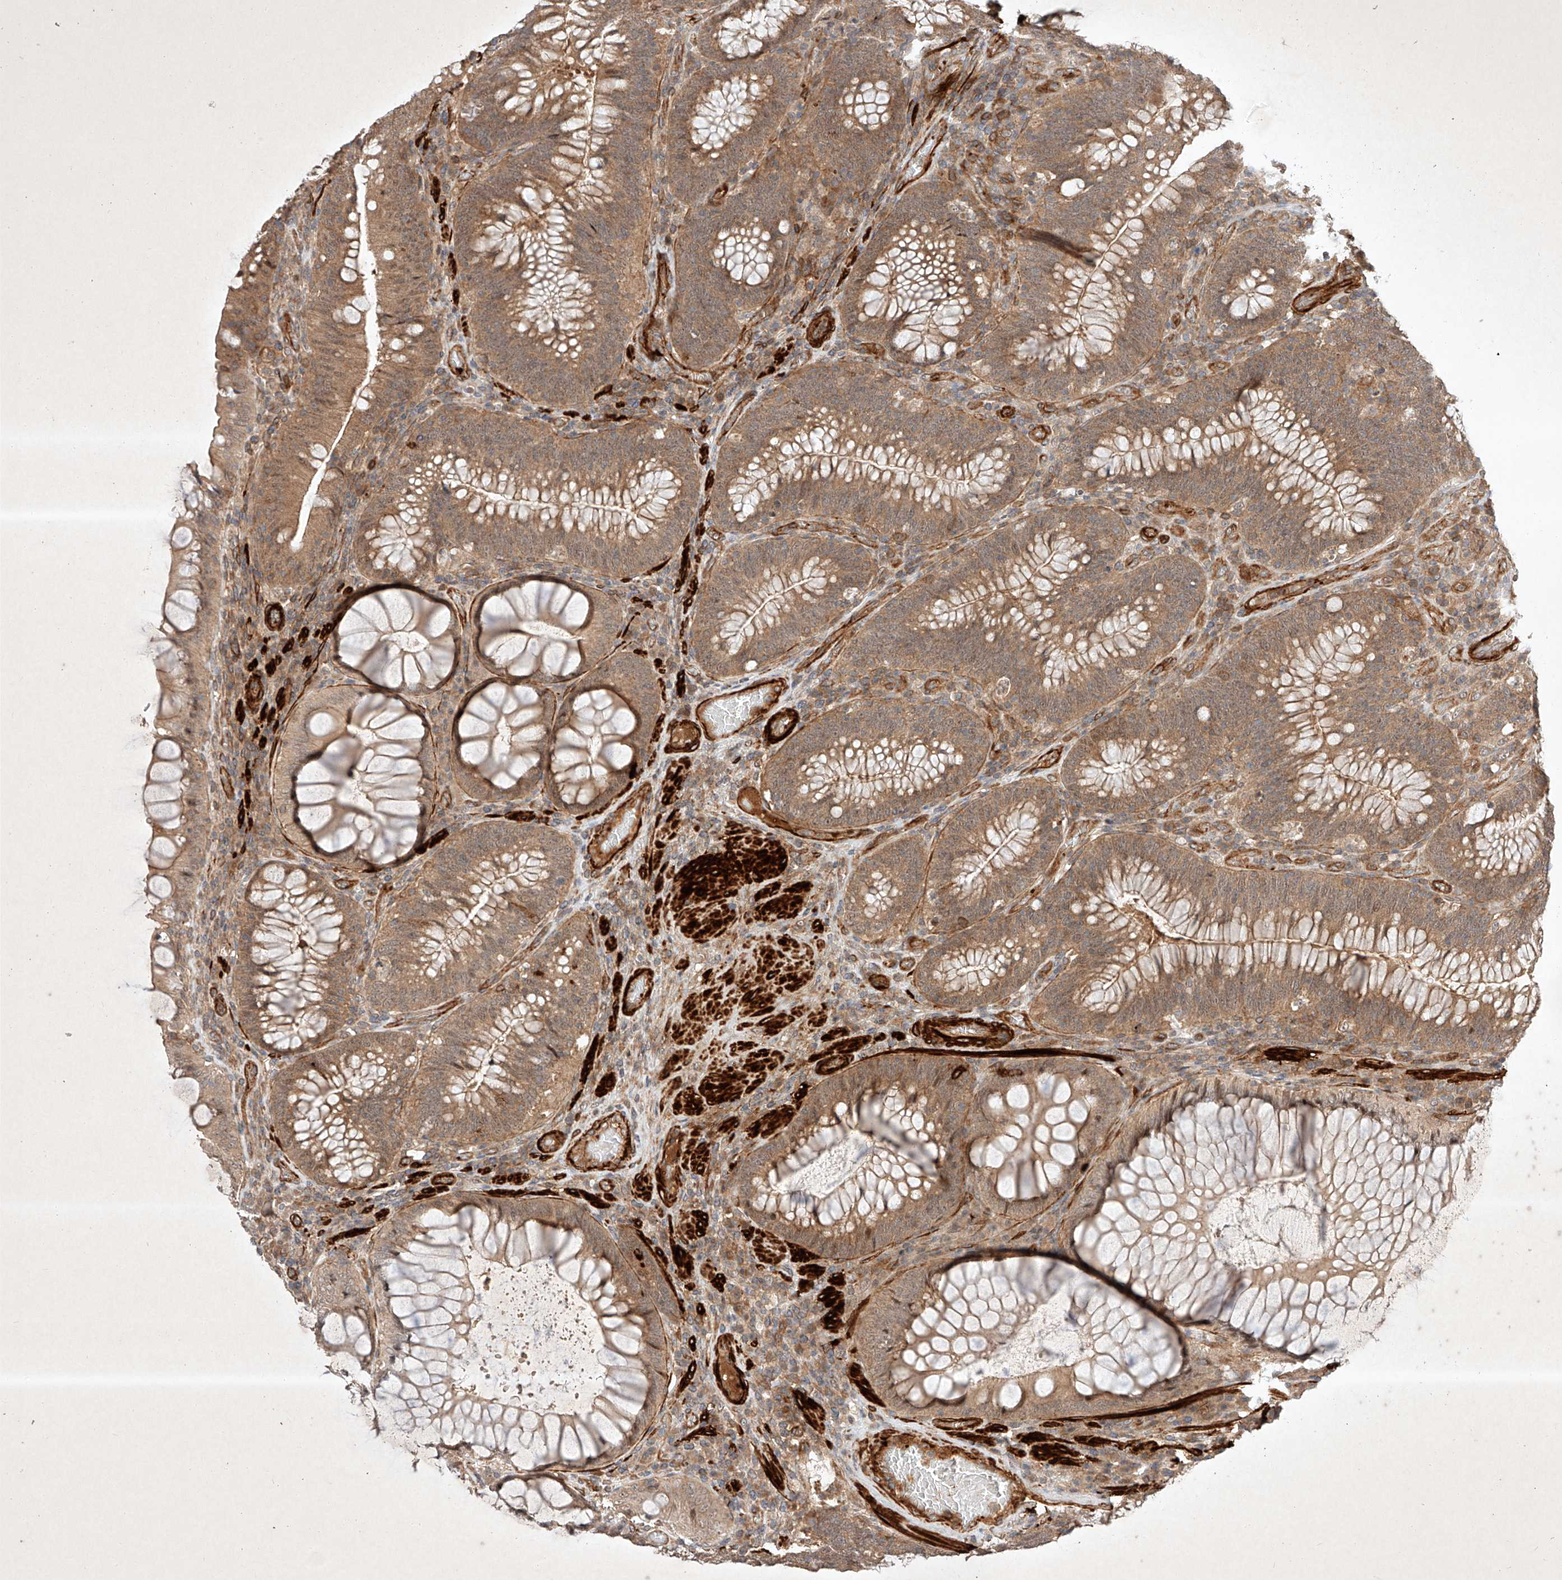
{"staining": {"intensity": "moderate", "quantity": ">75%", "location": "cytoplasmic/membranous"}, "tissue": "colorectal cancer", "cell_type": "Tumor cells", "image_type": "cancer", "snomed": [{"axis": "morphology", "description": "Normal tissue, NOS"}, {"axis": "topography", "description": "Colon"}], "caption": "An image of human colorectal cancer stained for a protein exhibits moderate cytoplasmic/membranous brown staining in tumor cells. (IHC, brightfield microscopy, high magnification).", "gene": "ARHGAP33", "patient": {"sex": "female", "age": 82}}